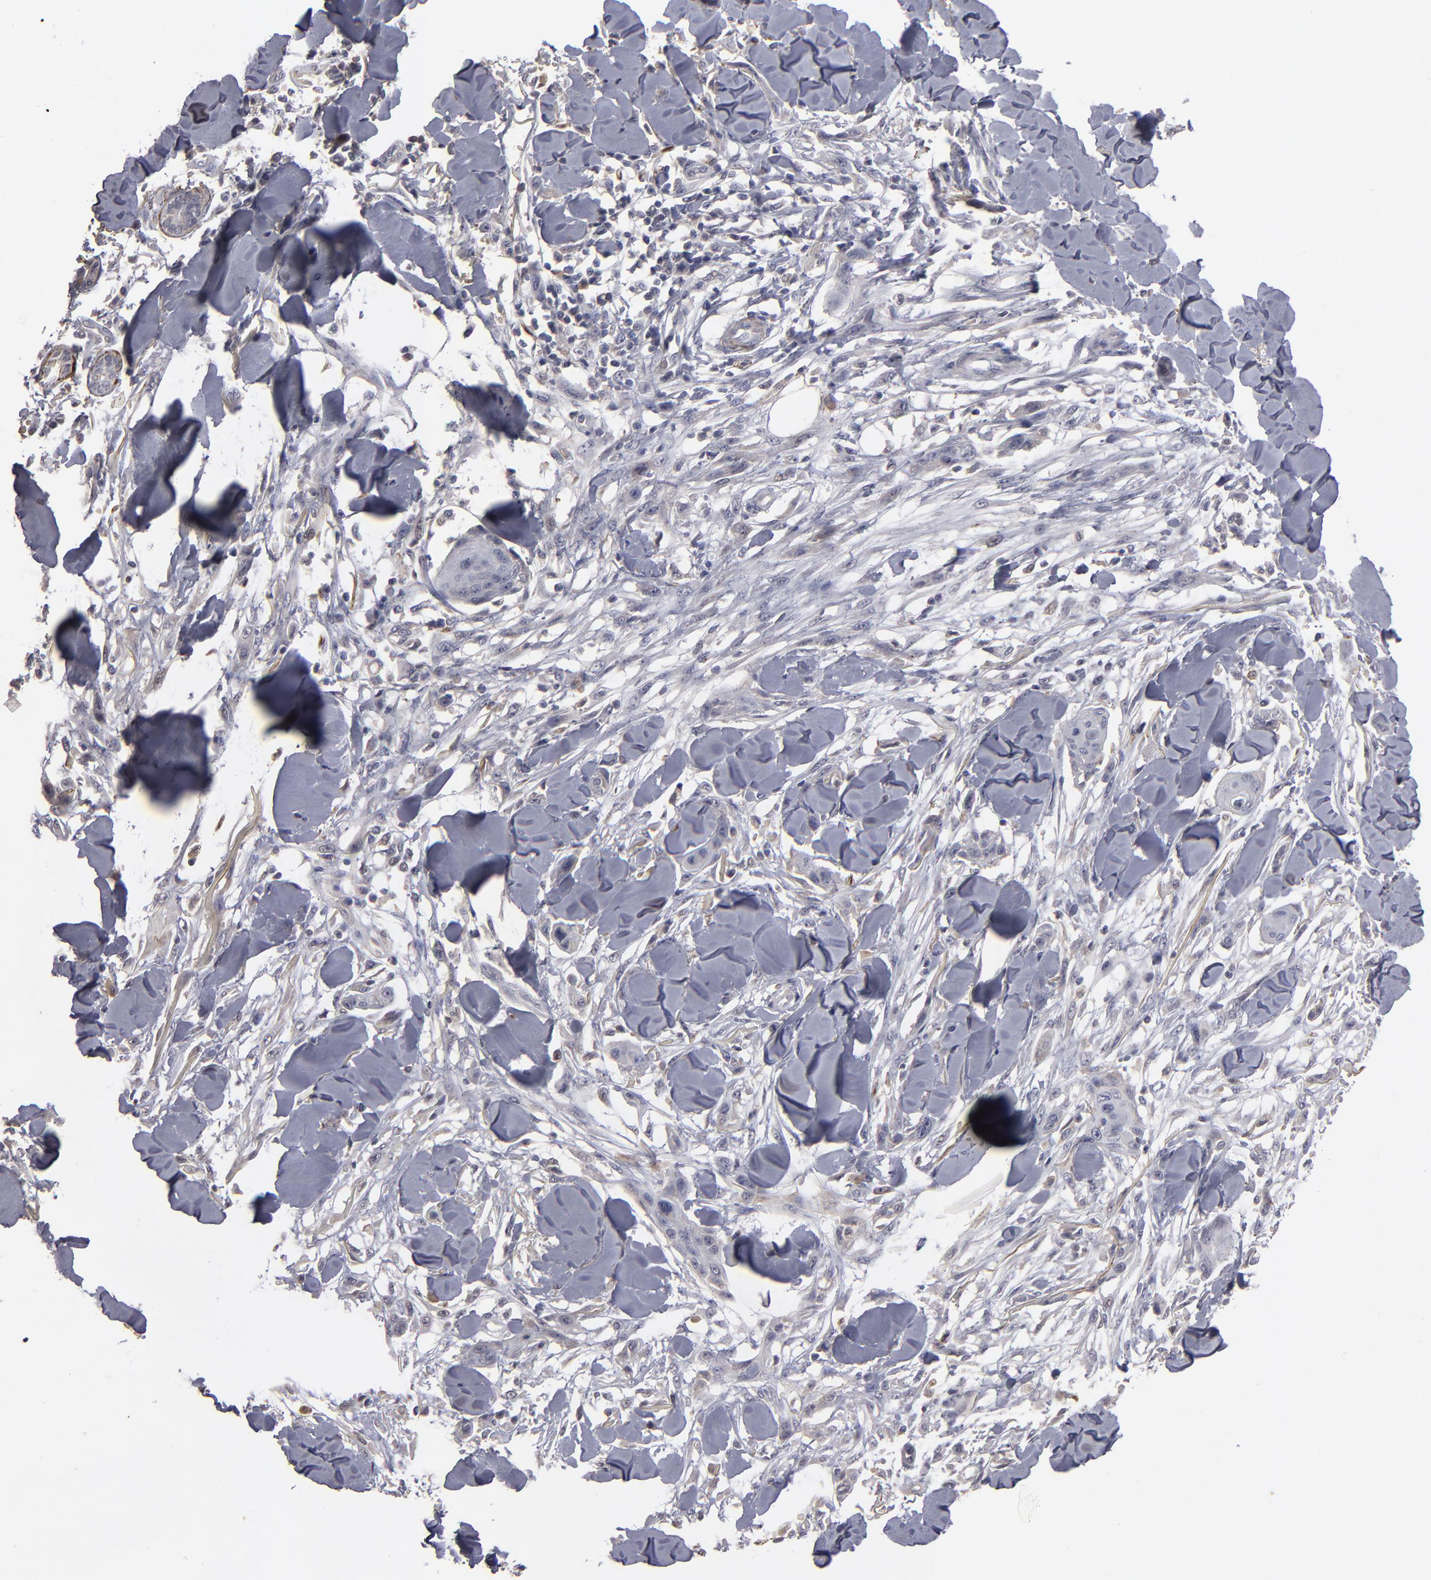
{"staining": {"intensity": "negative", "quantity": "none", "location": "none"}, "tissue": "skin cancer", "cell_type": "Tumor cells", "image_type": "cancer", "snomed": [{"axis": "morphology", "description": "Squamous cell carcinoma, NOS"}, {"axis": "topography", "description": "Skin"}], "caption": "Immunohistochemistry (IHC) of human squamous cell carcinoma (skin) displays no staining in tumor cells.", "gene": "GPM6B", "patient": {"sex": "female", "age": 59}}